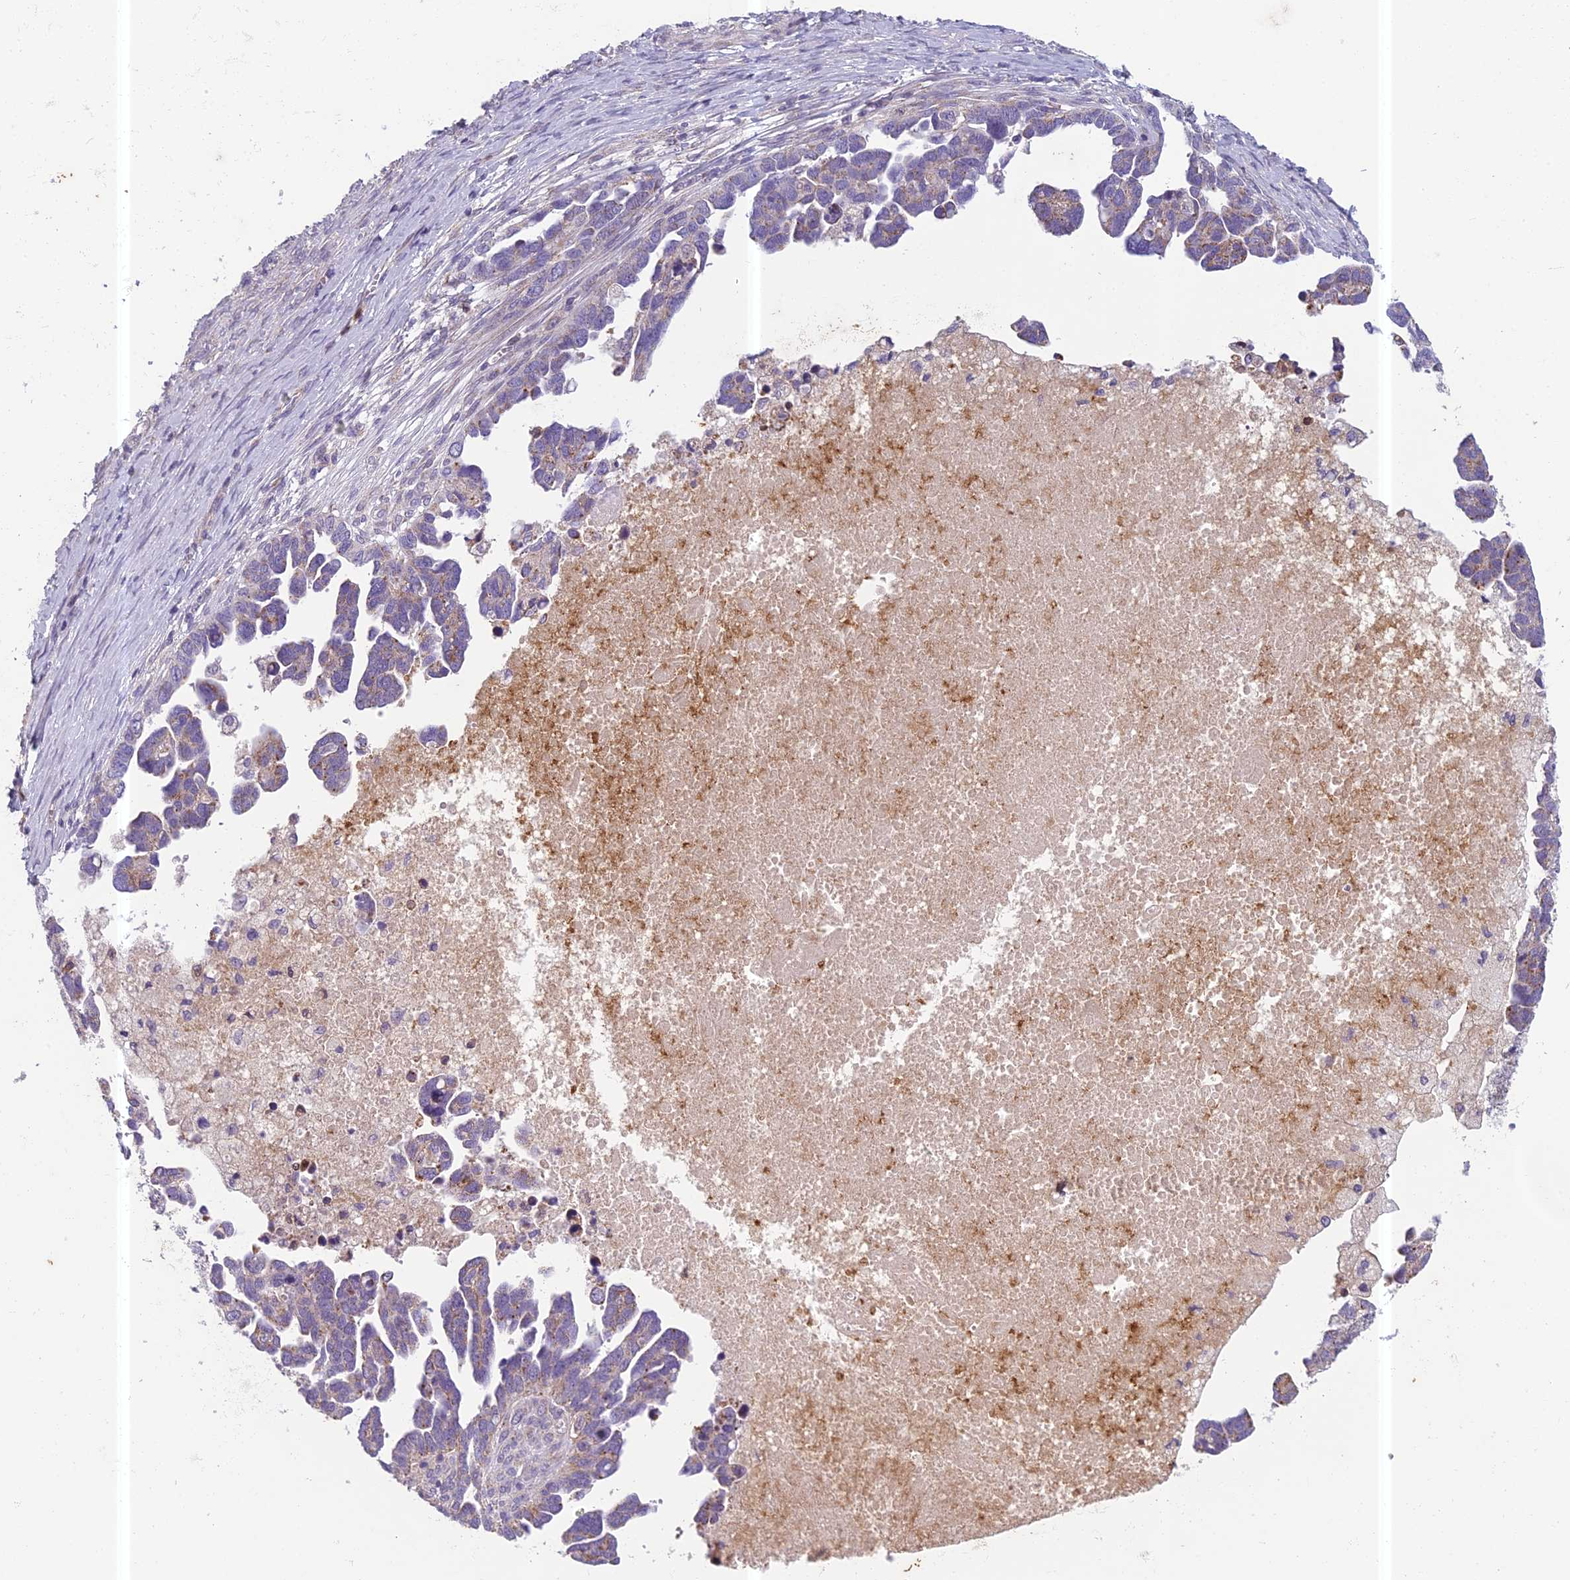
{"staining": {"intensity": "weak", "quantity": "25%-75%", "location": "cytoplasmic/membranous"}, "tissue": "ovarian cancer", "cell_type": "Tumor cells", "image_type": "cancer", "snomed": [{"axis": "morphology", "description": "Cystadenocarcinoma, serous, NOS"}, {"axis": "topography", "description": "Ovary"}], "caption": "Weak cytoplasmic/membranous protein expression is appreciated in approximately 25%-75% of tumor cells in serous cystadenocarcinoma (ovarian).", "gene": "ENSG00000188897", "patient": {"sex": "female", "age": 54}}